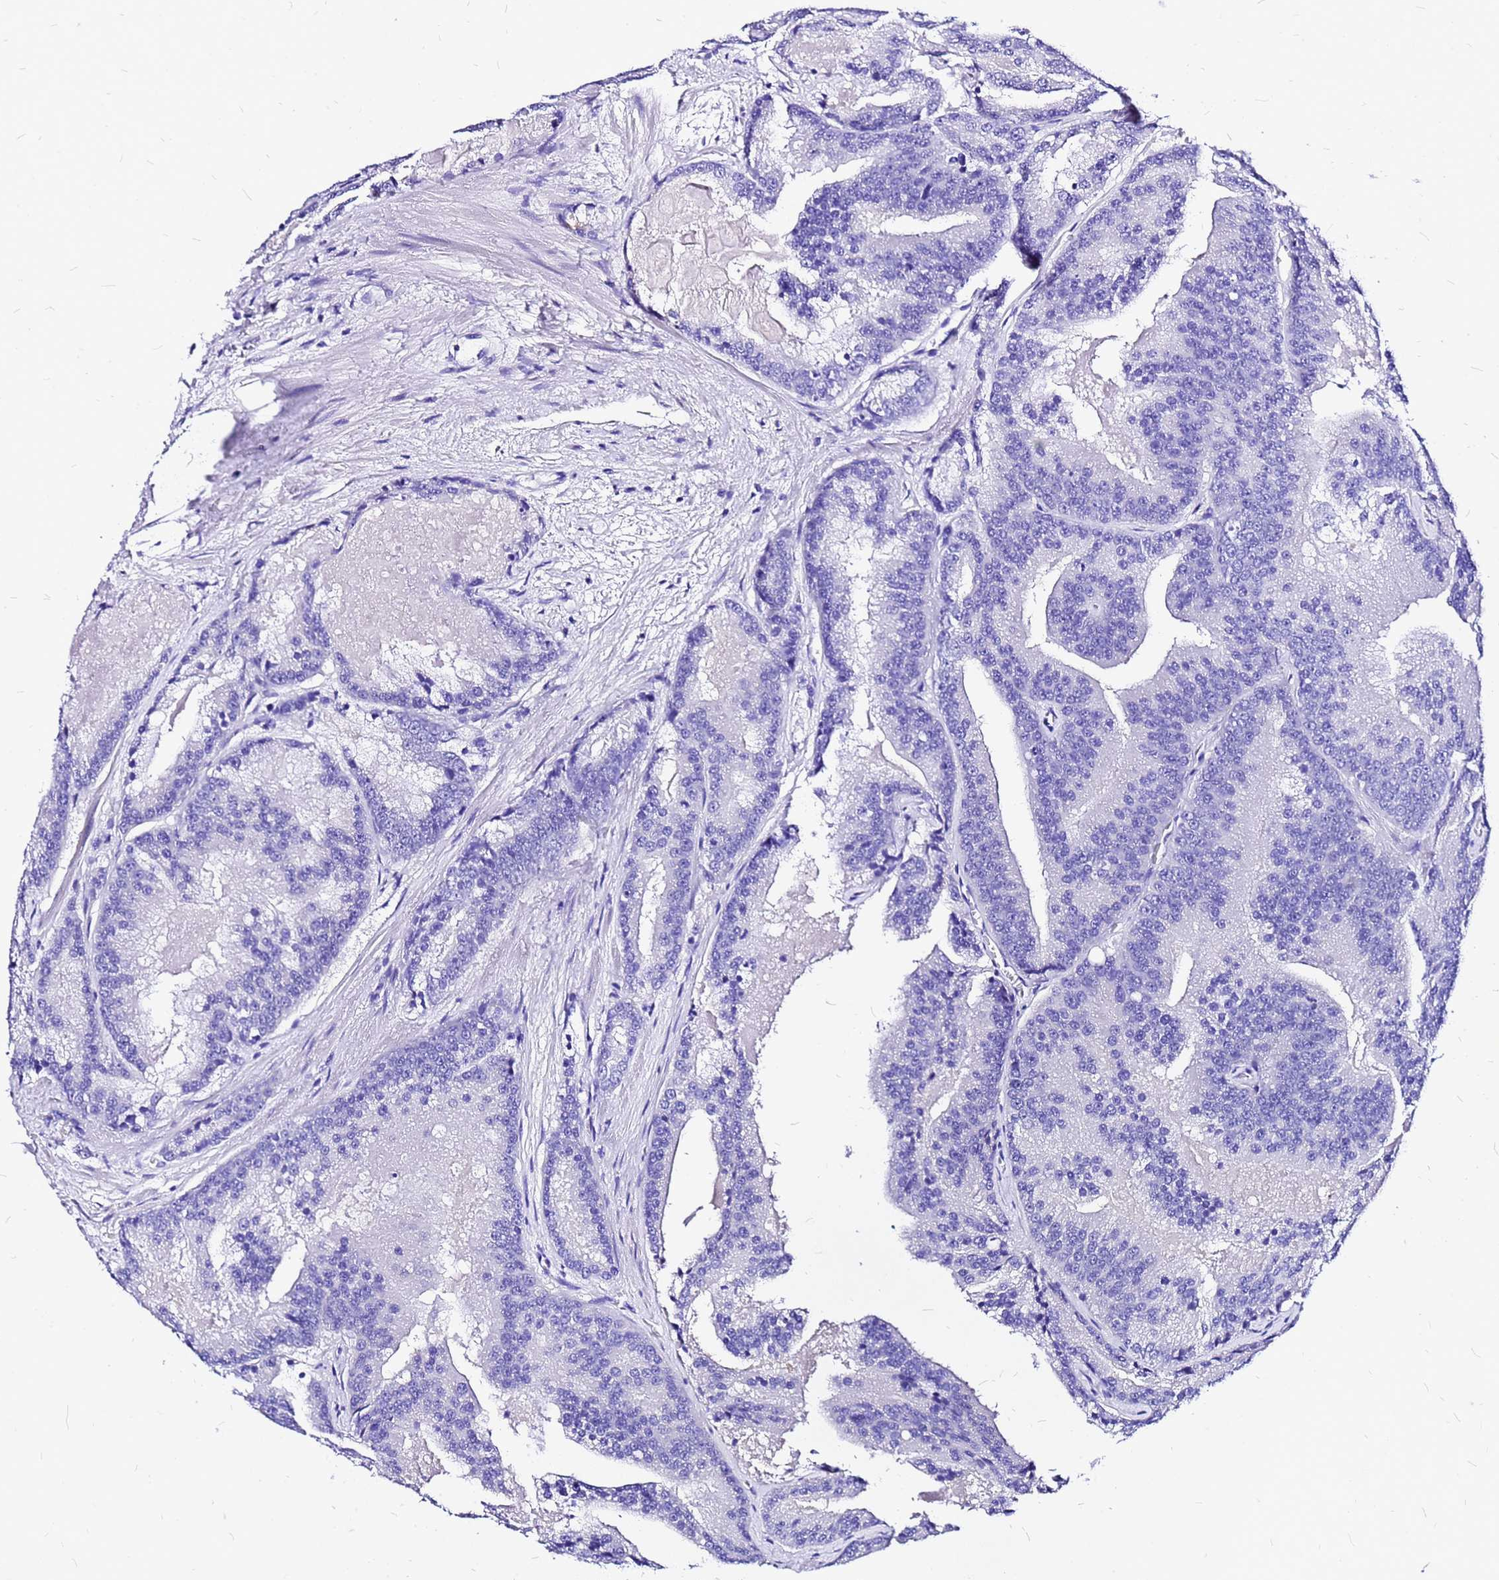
{"staining": {"intensity": "negative", "quantity": "none", "location": "none"}, "tissue": "prostate cancer", "cell_type": "Tumor cells", "image_type": "cancer", "snomed": [{"axis": "morphology", "description": "Adenocarcinoma, High grade"}, {"axis": "topography", "description": "Prostate"}], "caption": "Adenocarcinoma (high-grade) (prostate) stained for a protein using immunohistochemistry shows no positivity tumor cells.", "gene": "HERC4", "patient": {"sex": "male", "age": 61}}